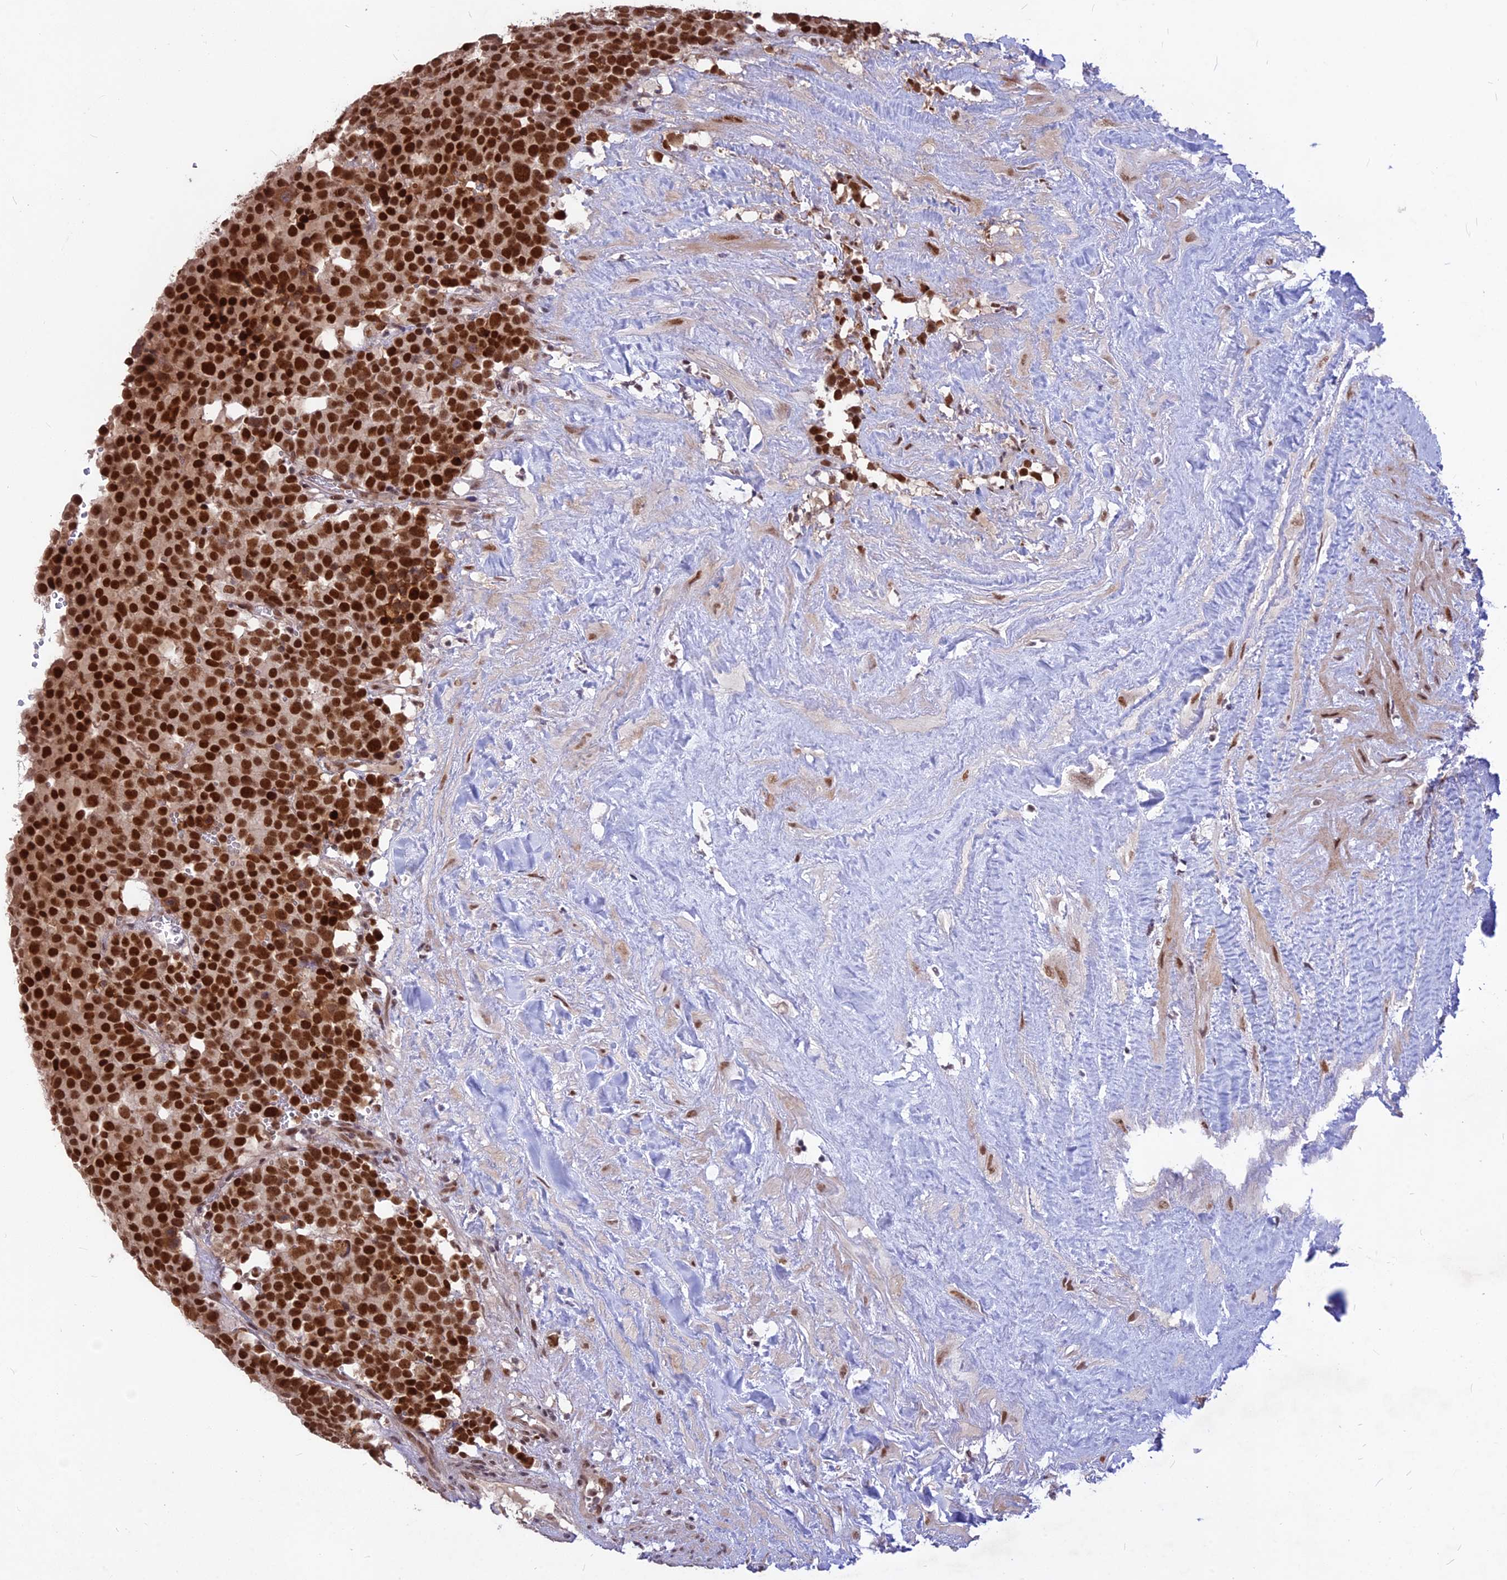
{"staining": {"intensity": "strong", "quantity": ">75%", "location": "nuclear"}, "tissue": "testis cancer", "cell_type": "Tumor cells", "image_type": "cancer", "snomed": [{"axis": "morphology", "description": "Seminoma, NOS"}, {"axis": "topography", "description": "Testis"}], "caption": "Immunohistochemical staining of human testis seminoma exhibits high levels of strong nuclear protein expression in about >75% of tumor cells. (DAB IHC, brown staining for protein, blue staining for nuclei).", "gene": "DIS3", "patient": {"sex": "male", "age": 71}}